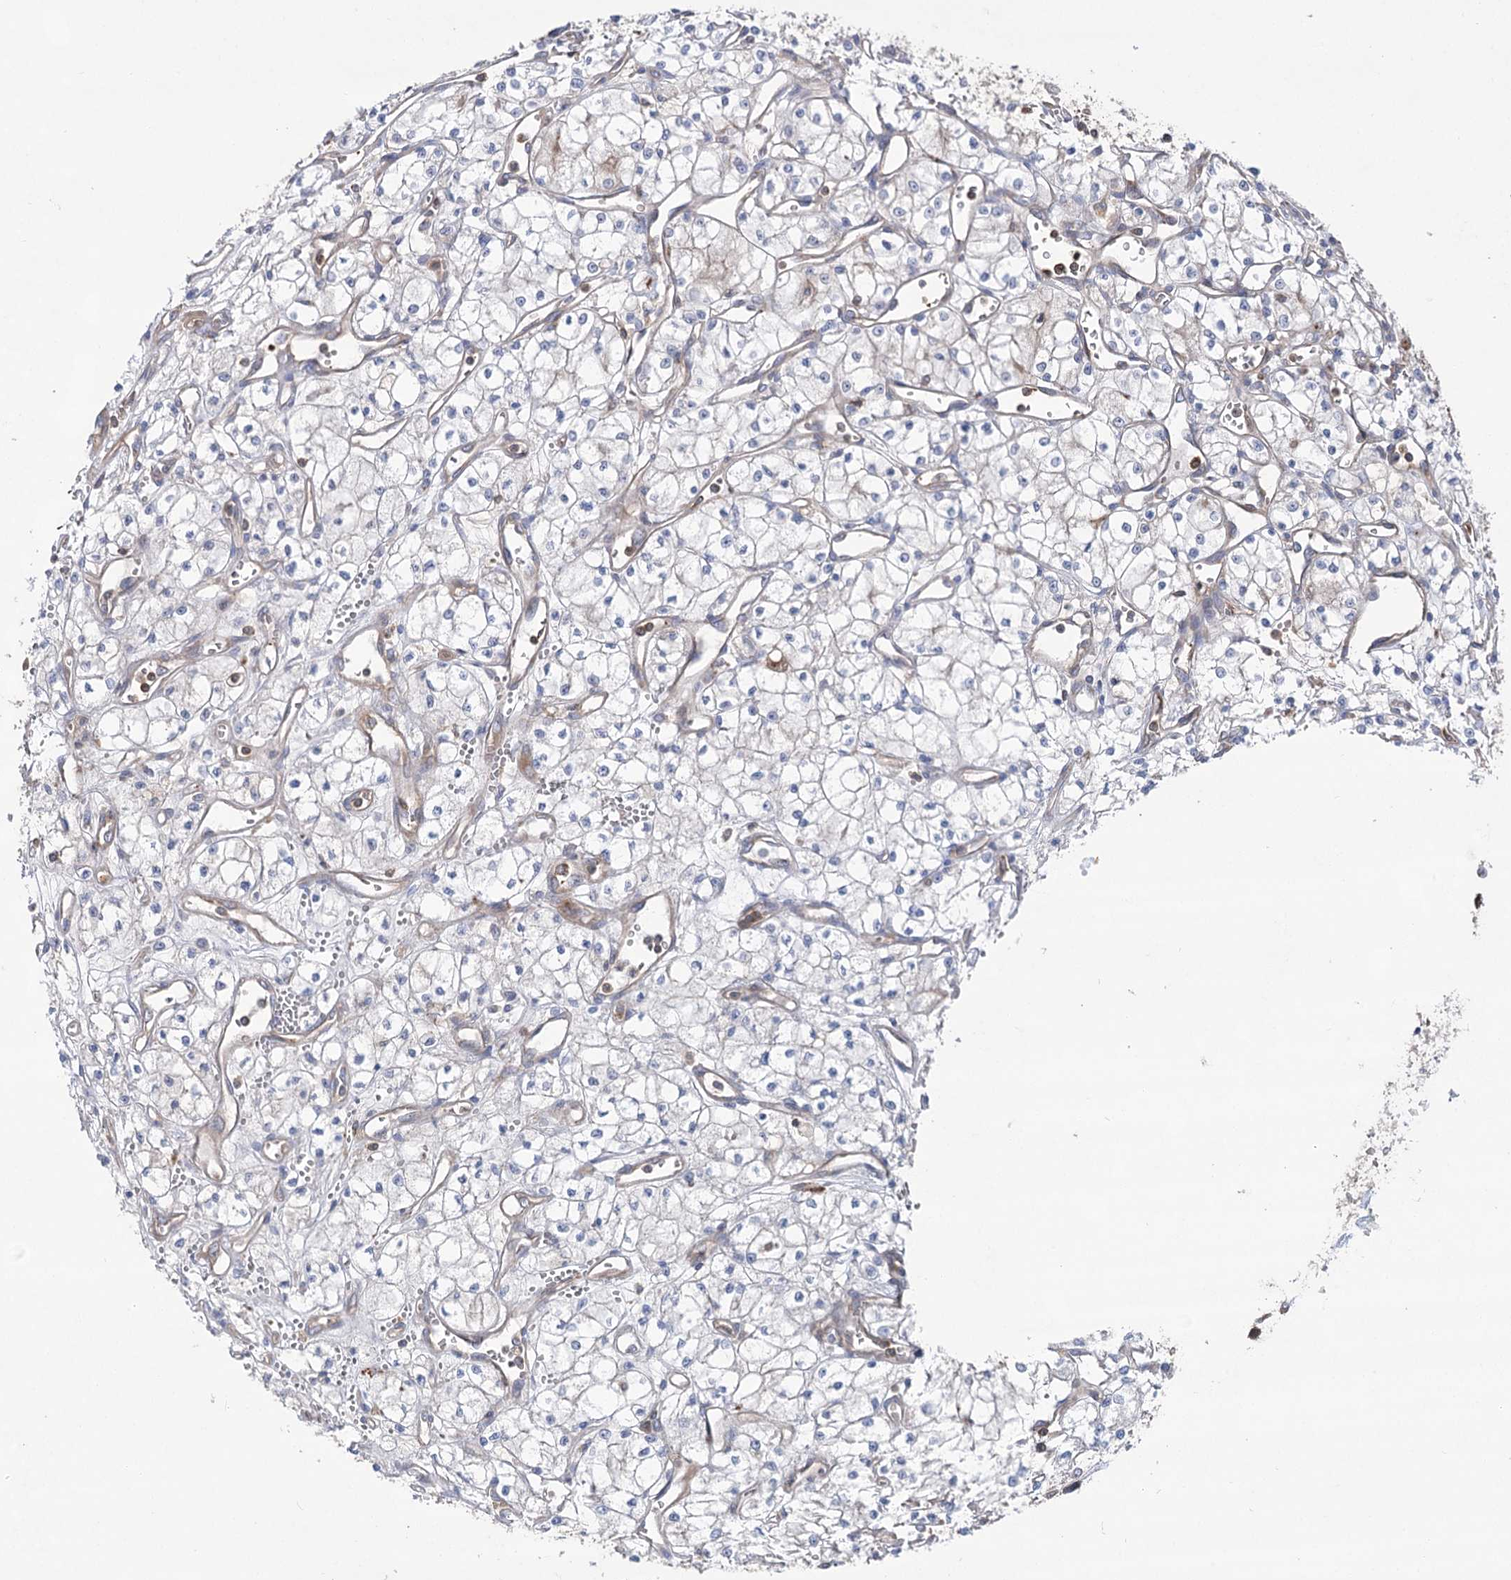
{"staining": {"intensity": "negative", "quantity": "none", "location": "none"}, "tissue": "renal cancer", "cell_type": "Tumor cells", "image_type": "cancer", "snomed": [{"axis": "morphology", "description": "Adenocarcinoma, NOS"}, {"axis": "topography", "description": "Kidney"}], "caption": "Tumor cells show no significant protein positivity in renal cancer (adenocarcinoma).", "gene": "VPS37B", "patient": {"sex": "male", "age": 59}}